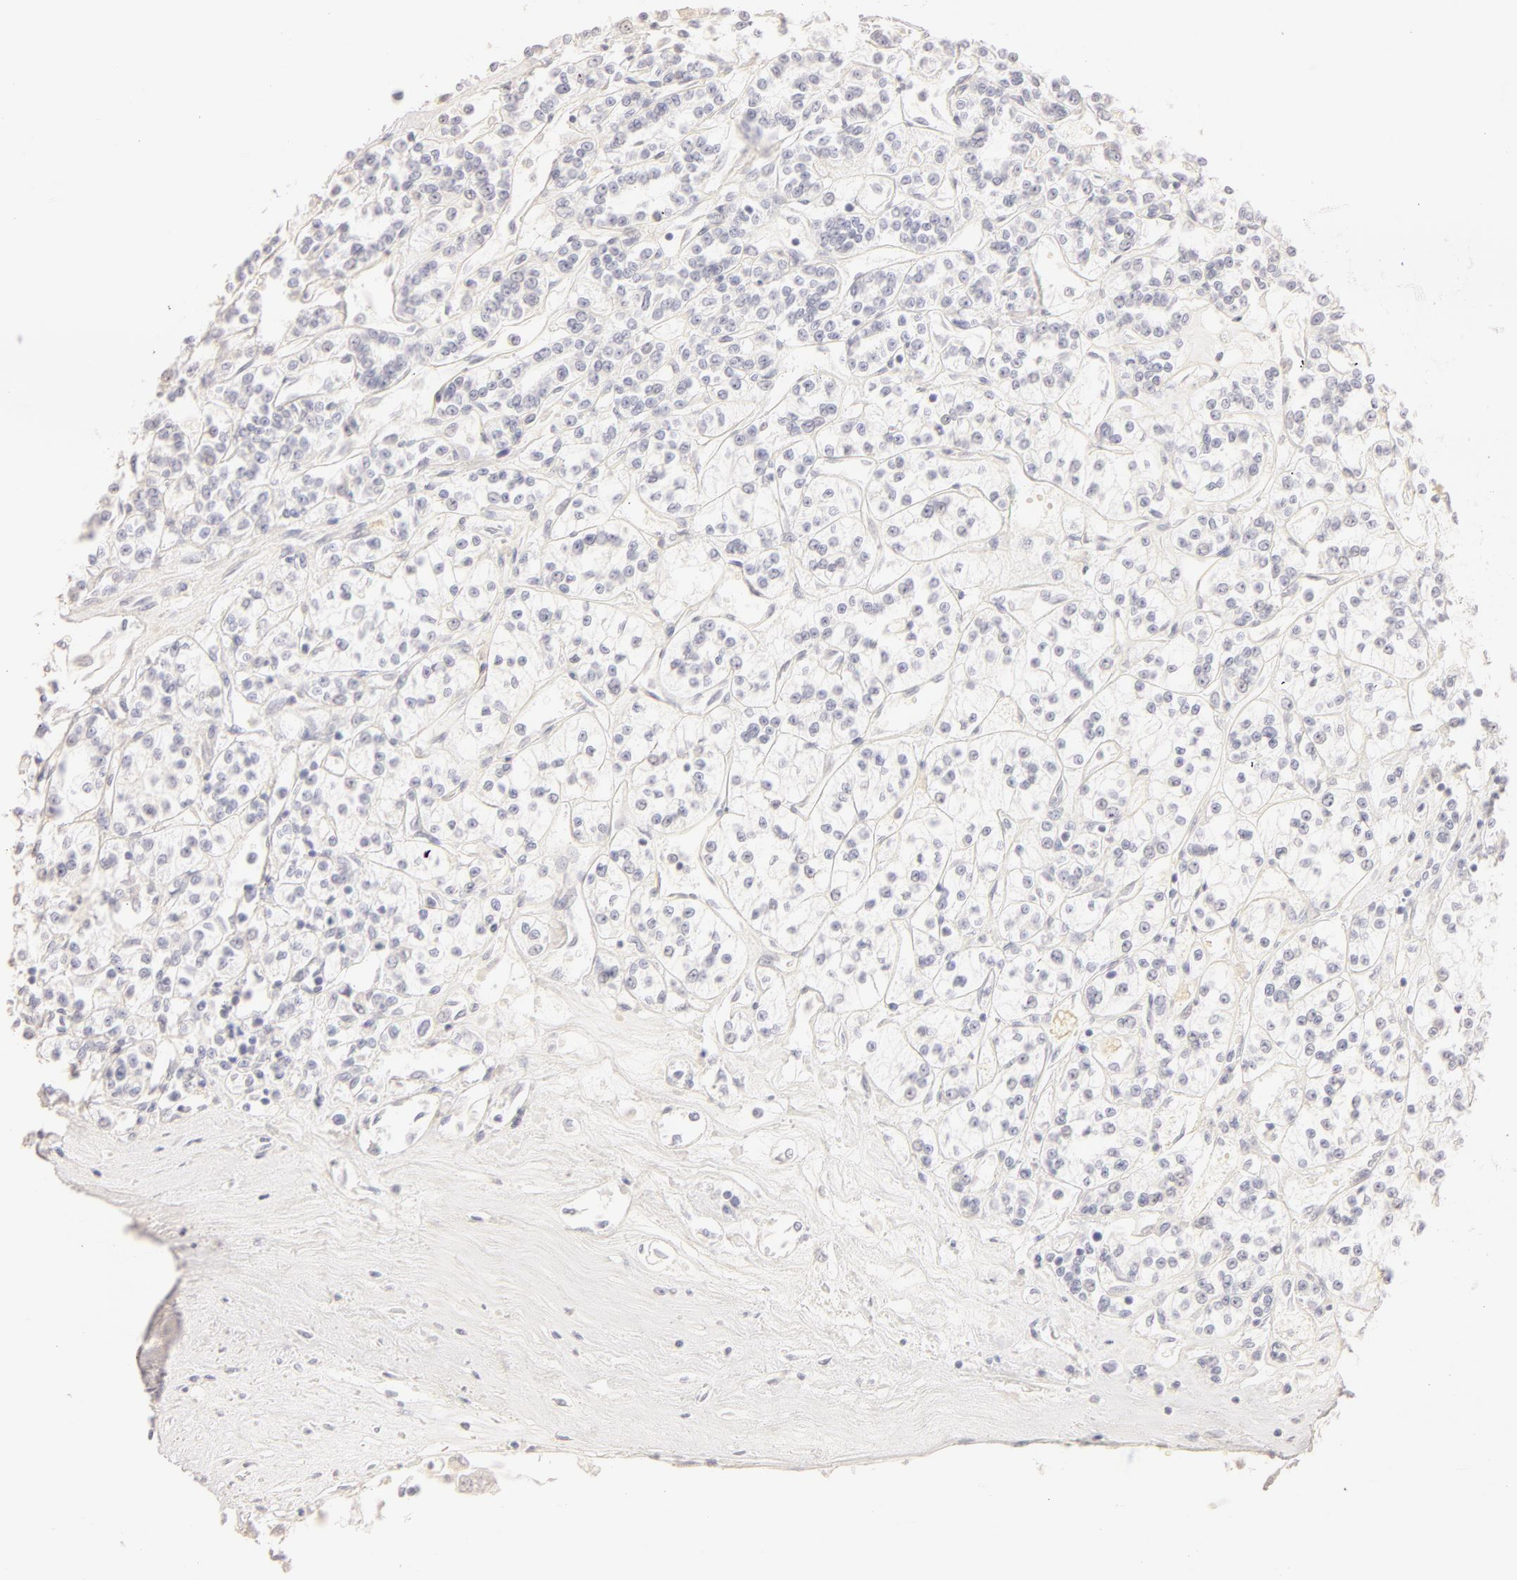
{"staining": {"intensity": "negative", "quantity": "none", "location": "none"}, "tissue": "renal cancer", "cell_type": "Tumor cells", "image_type": "cancer", "snomed": [{"axis": "morphology", "description": "Adenocarcinoma, NOS"}, {"axis": "topography", "description": "Kidney"}], "caption": "High magnification brightfield microscopy of renal adenocarcinoma stained with DAB (3,3'-diaminobenzidine) (brown) and counterstained with hematoxylin (blue): tumor cells show no significant positivity.", "gene": "LGALS7B", "patient": {"sex": "female", "age": 76}}